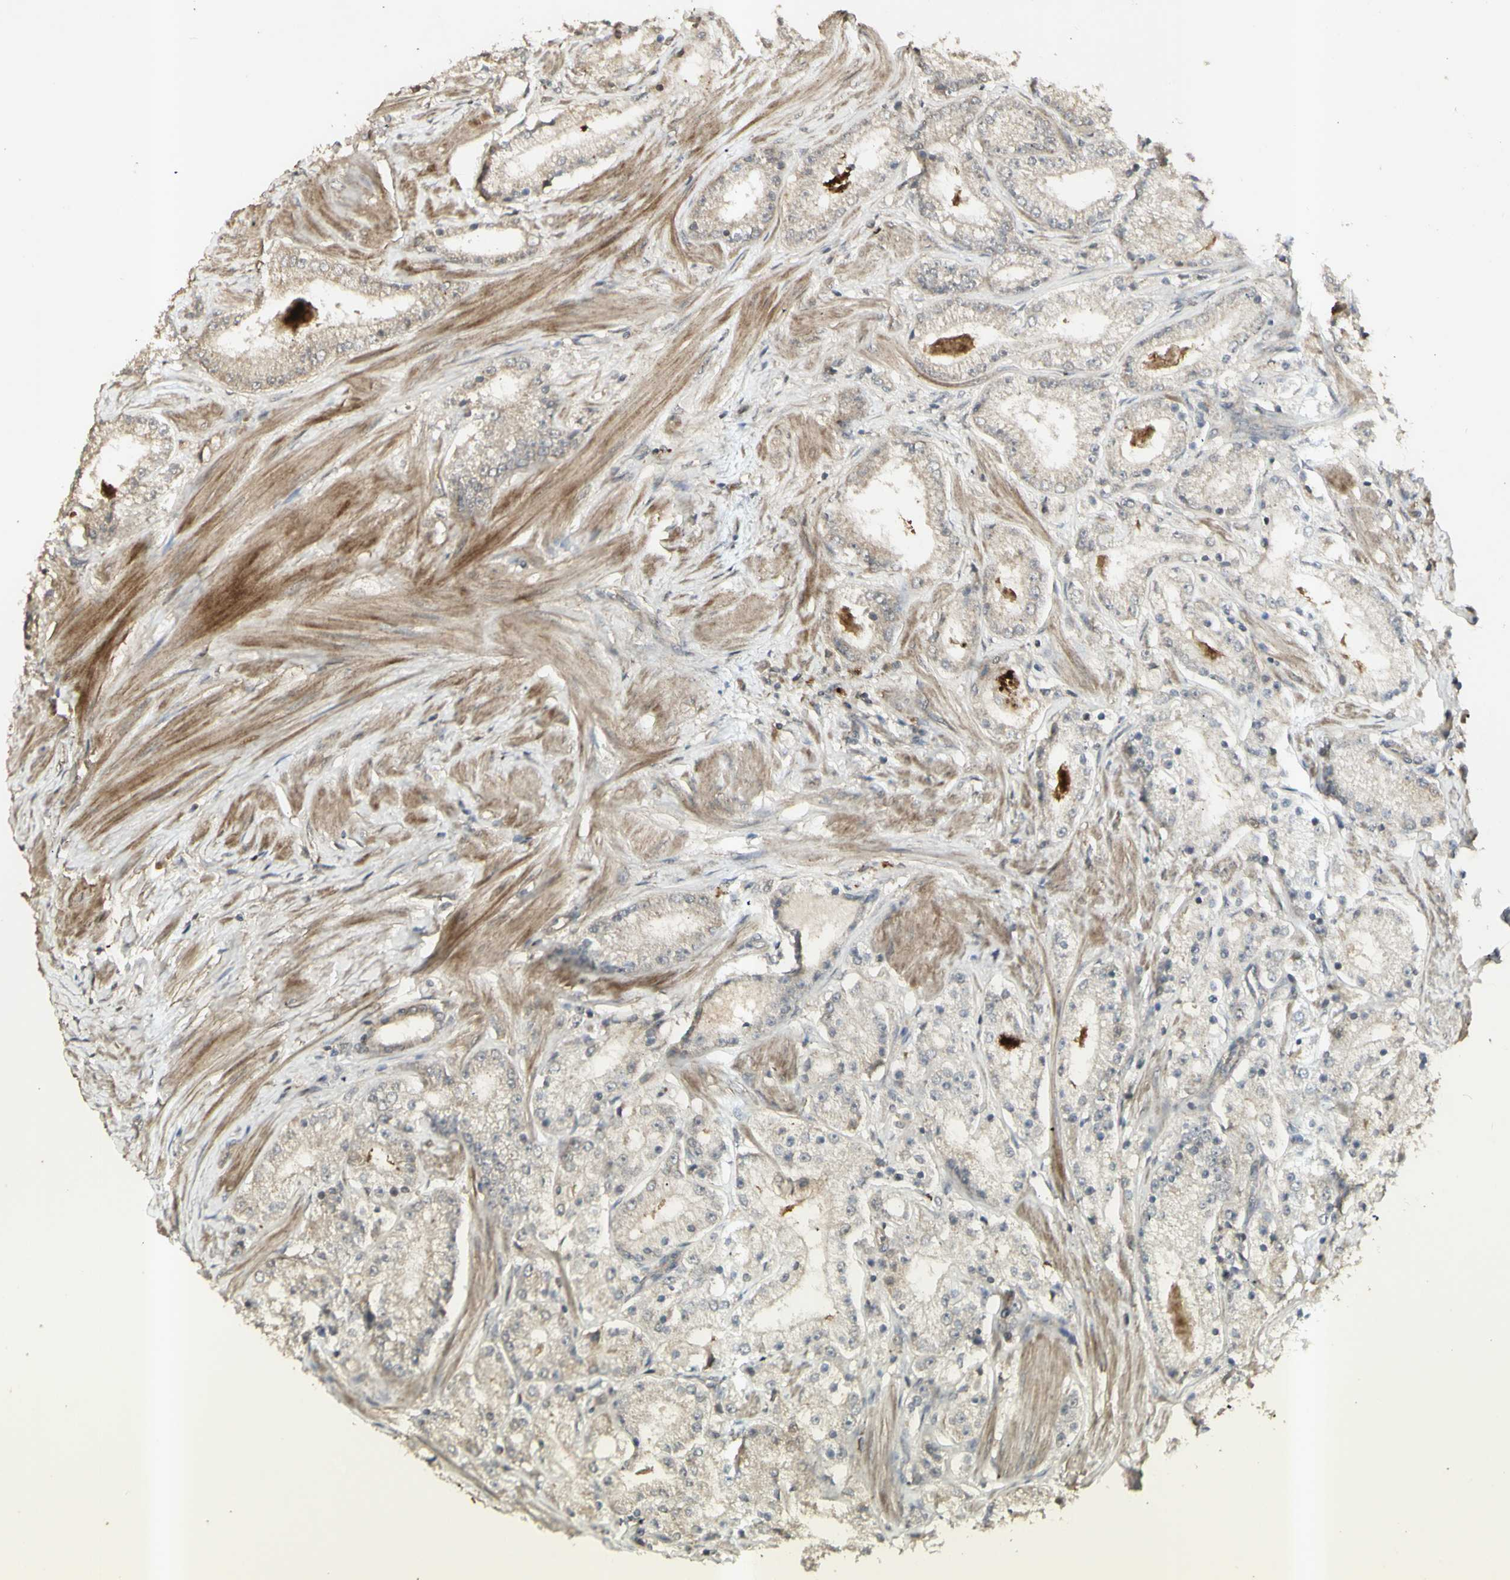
{"staining": {"intensity": "weak", "quantity": ">75%", "location": "cytoplasmic/membranous"}, "tissue": "prostate cancer", "cell_type": "Tumor cells", "image_type": "cancer", "snomed": [{"axis": "morphology", "description": "Adenocarcinoma, Low grade"}, {"axis": "topography", "description": "Prostate"}], "caption": "Brown immunohistochemical staining in human prostate adenocarcinoma (low-grade) reveals weak cytoplasmic/membranous positivity in approximately >75% of tumor cells.", "gene": "ALOX12", "patient": {"sex": "male", "age": 63}}